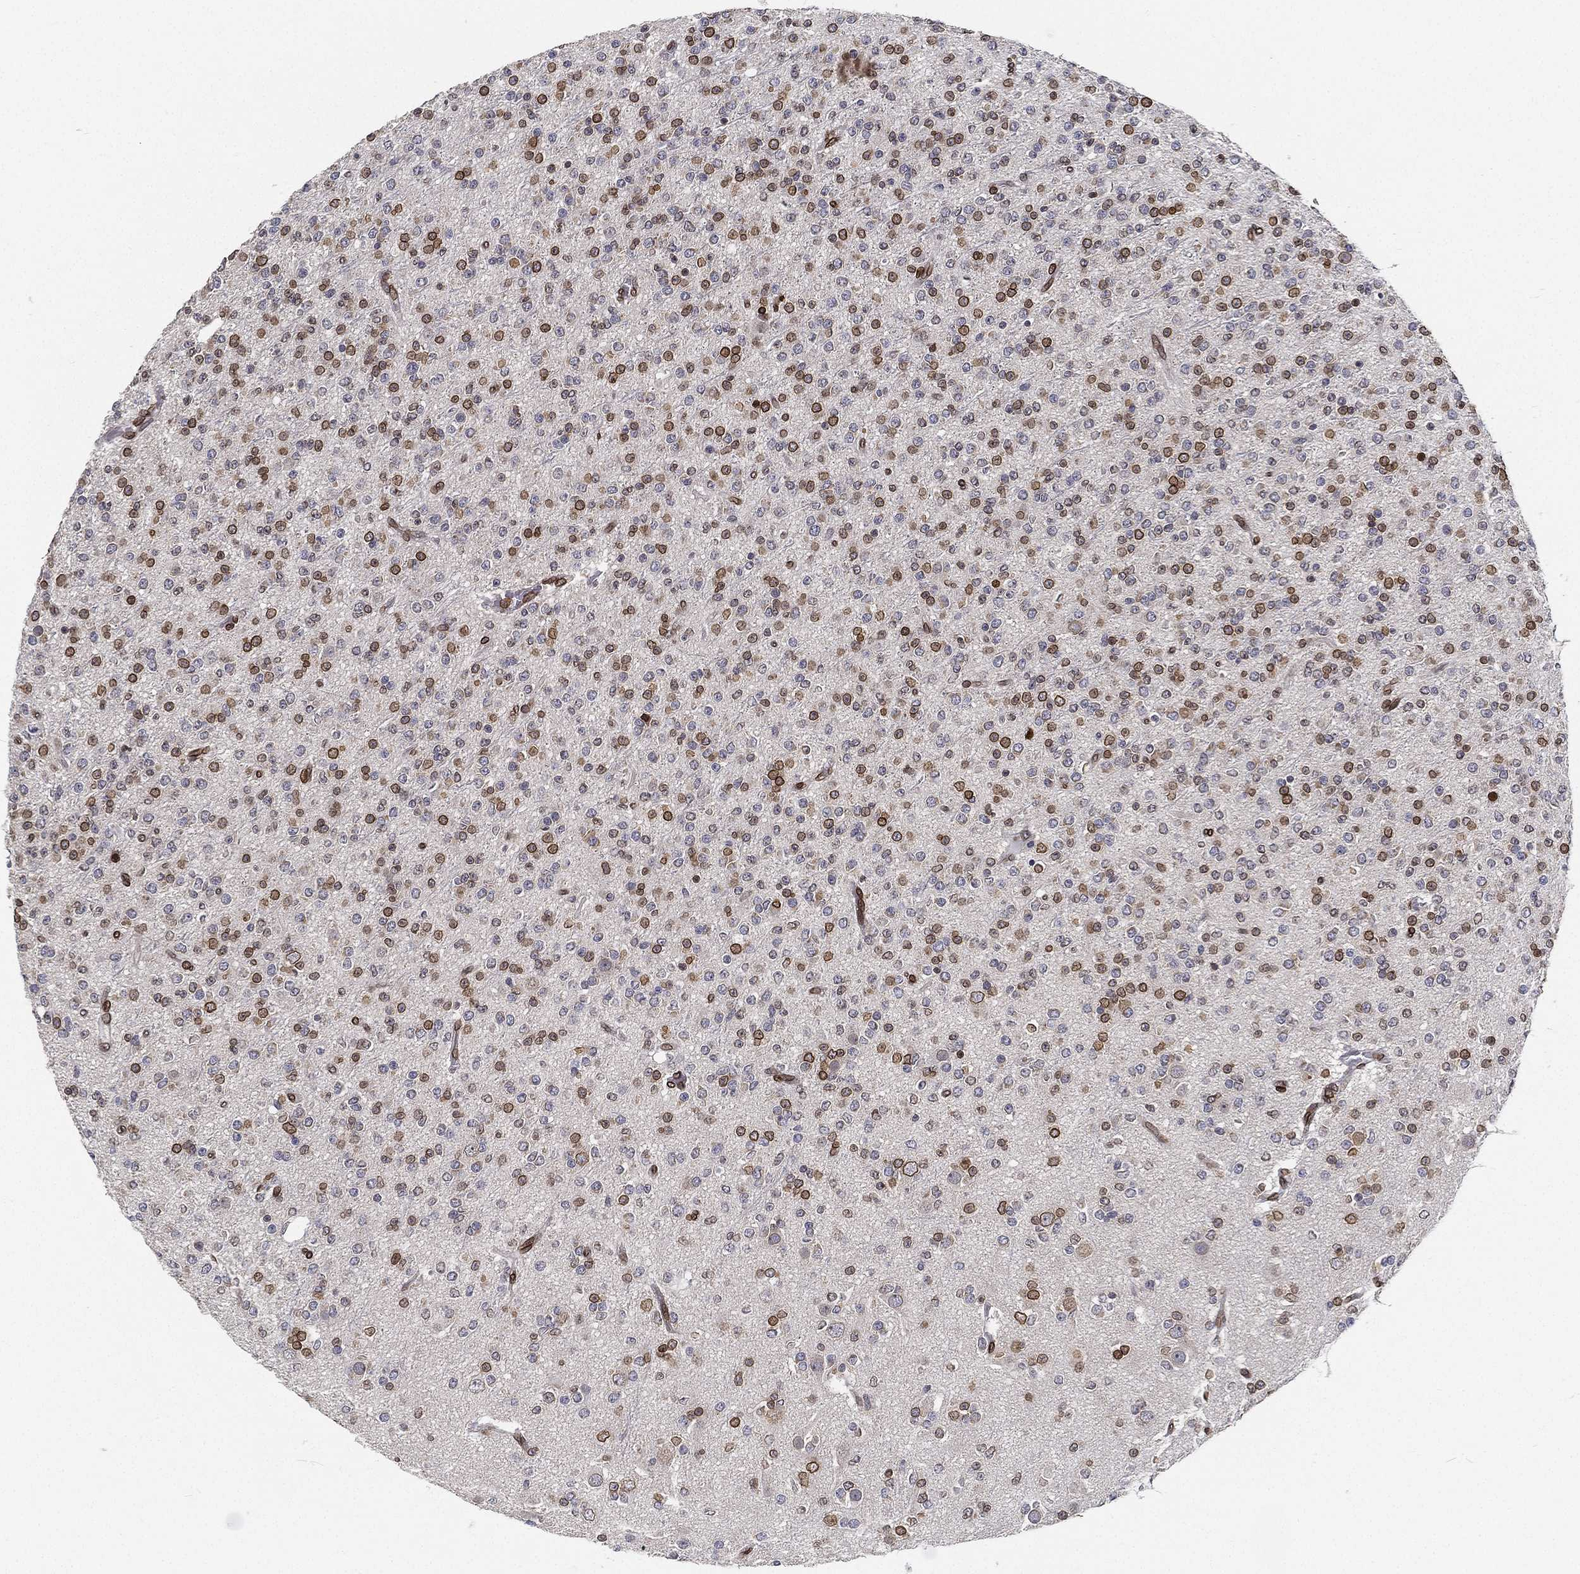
{"staining": {"intensity": "strong", "quantity": "25%-75%", "location": "cytoplasmic/membranous,nuclear"}, "tissue": "glioma", "cell_type": "Tumor cells", "image_type": "cancer", "snomed": [{"axis": "morphology", "description": "Glioma, malignant, Low grade"}, {"axis": "topography", "description": "Brain"}], "caption": "Approximately 25%-75% of tumor cells in low-grade glioma (malignant) exhibit strong cytoplasmic/membranous and nuclear protein expression as visualized by brown immunohistochemical staining.", "gene": "PALB2", "patient": {"sex": "male", "age": 27}}